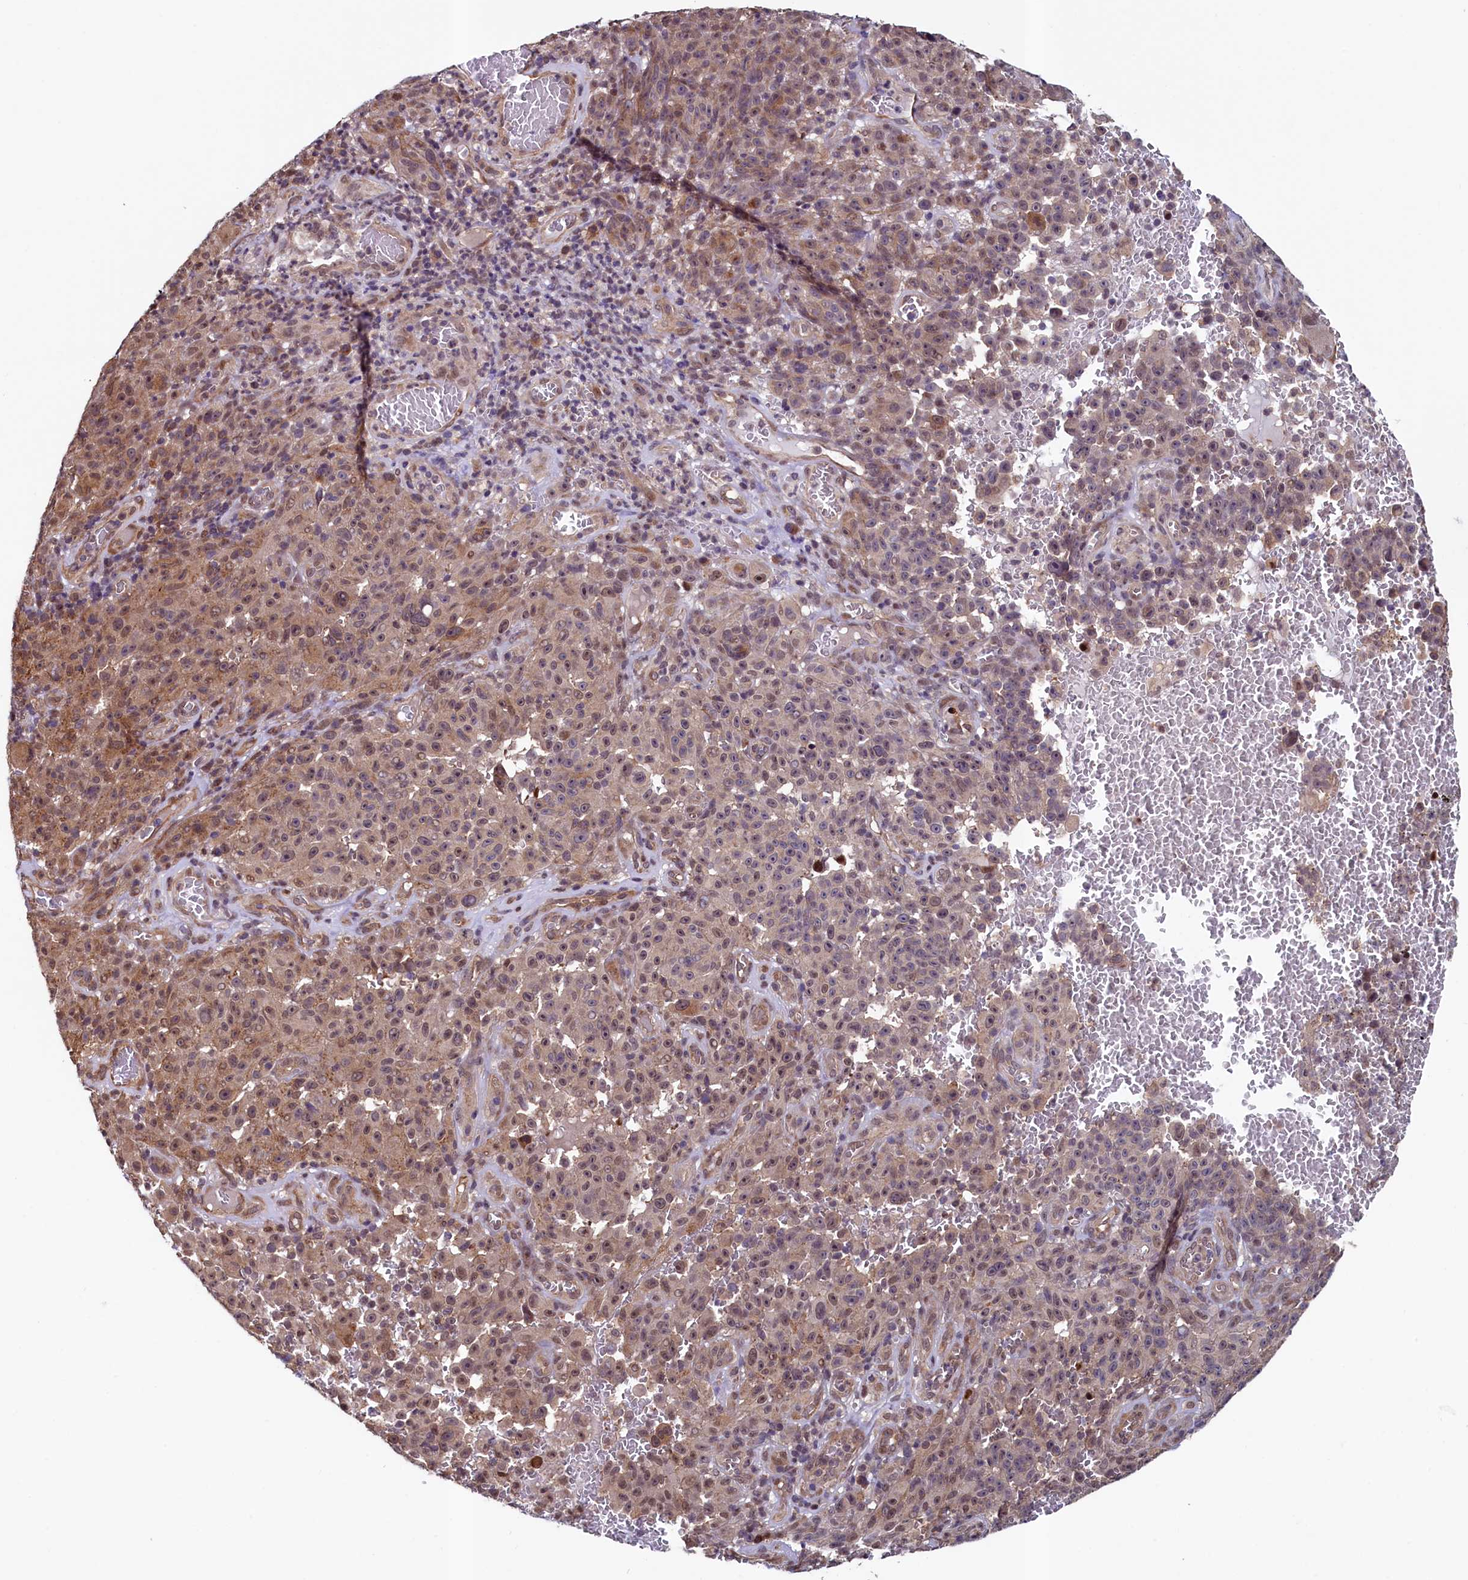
{"staining": {"intensity": "weak", "quantity": ">75%", "location": "cytoplasmic/membranous,nuclear"}, "tissue": "melanoma", "cell_type": "Tumor cells", "image_type": "cancer", "snomed": [{"axis": "morphology", "description": "Malignant melanoma, NOS"}, {"axis": "topography", "description": "Skin"}], "caption": "There is low levels of weak cytoplasmic/membranous and nuclear staining in tumor cells of melanoma, as demonstrated by immunohistochemical staining (brown color).", "gene": "LEO1", "patient": {"sex": "female", "age": 82}}